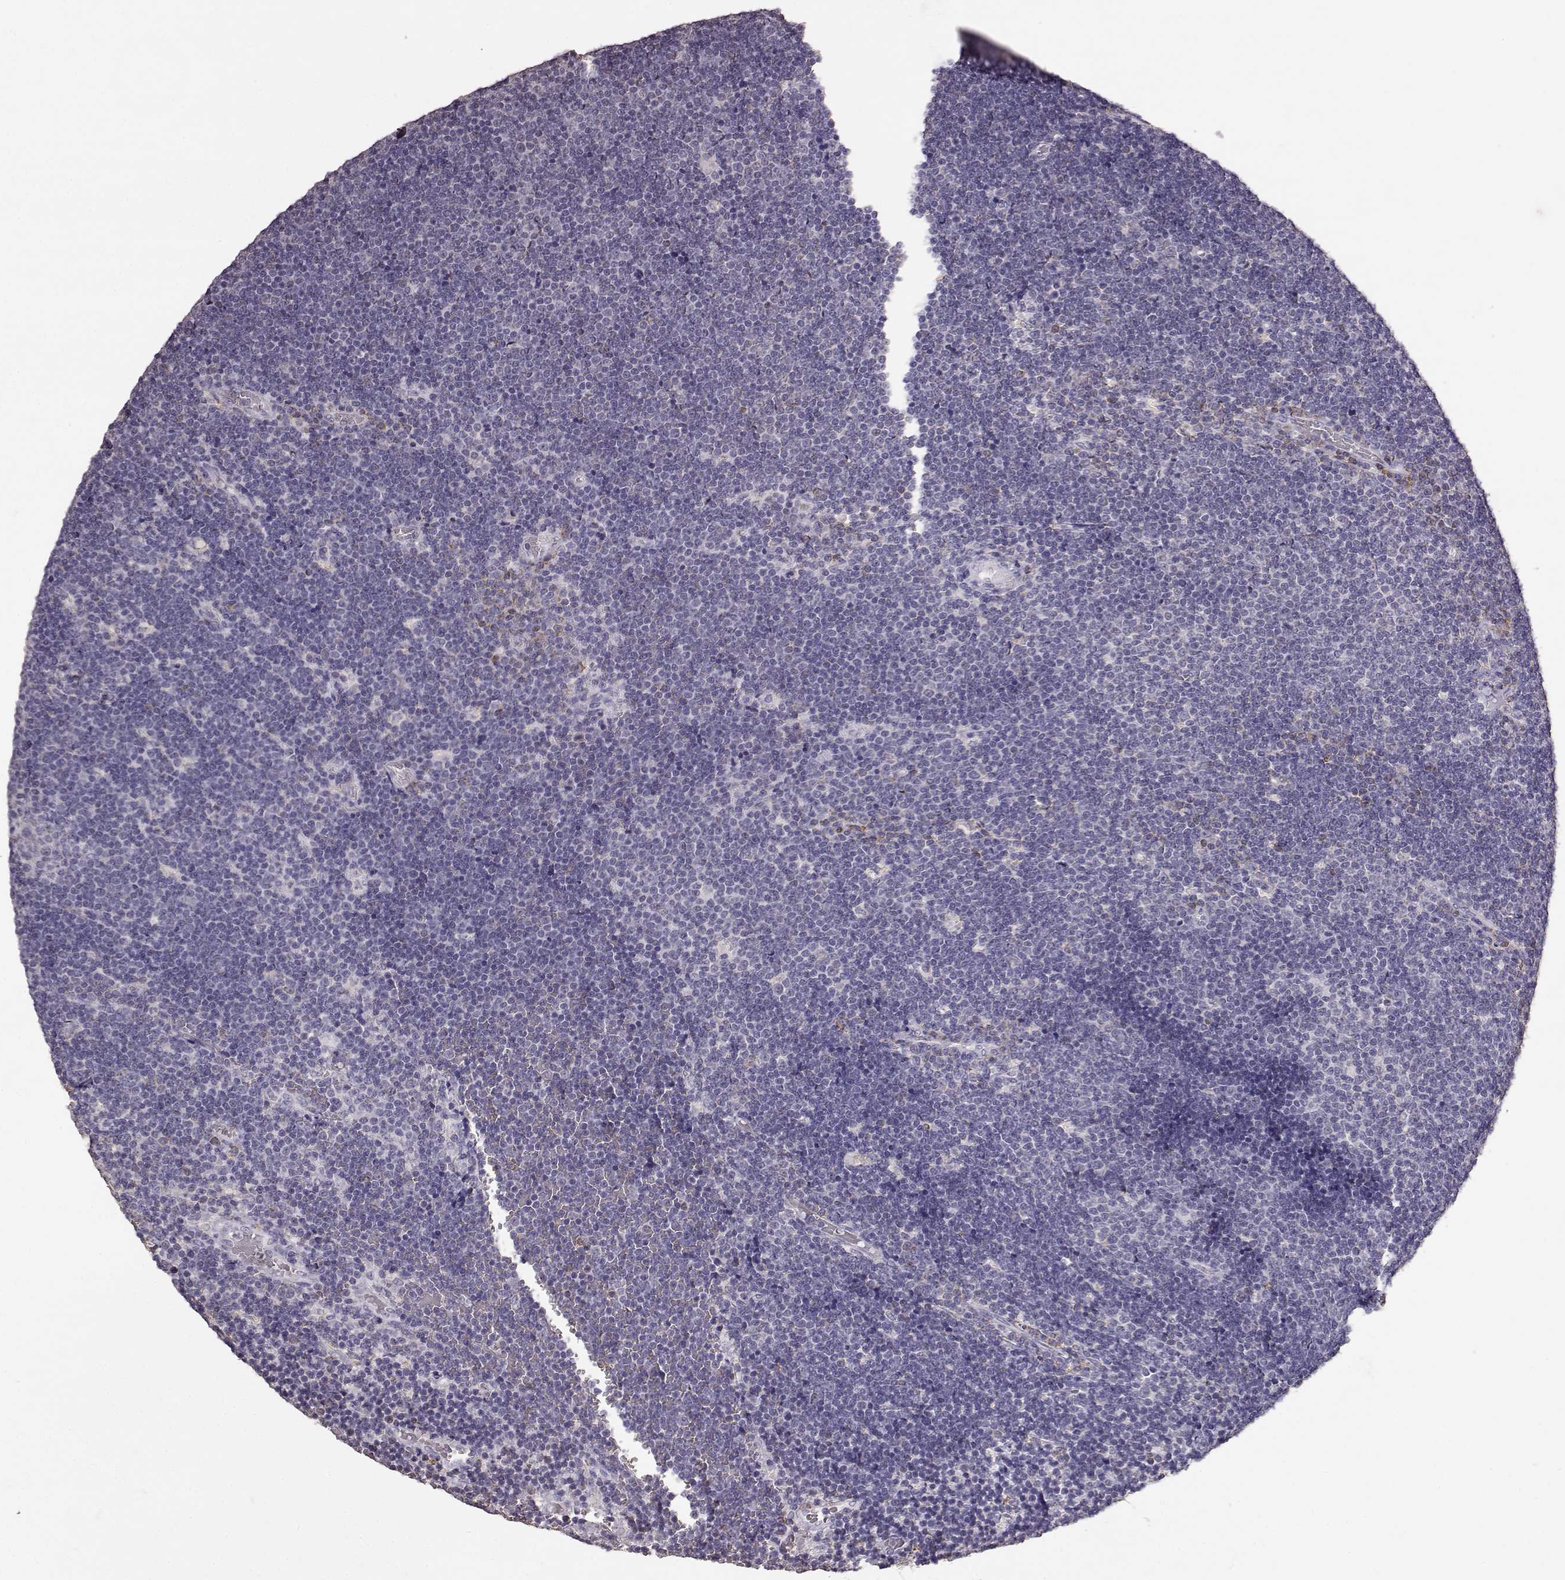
{"staining": {"intensity": "negative", "quantity": "none", "location": "none"}, "tissue": "lymphoma", "cell_type": "Tumor cells", "image_type": "cancer", "snomed": [{"axis": "morphology", "description": "Malignant lymphoma, non-Hodgkin's type, Low grade"}, {"axis": "topography", "description": "Brain"}], "caption": "A high-resolution photomicrograph shows immunohistochemistry staining of lymphoma, which exhibits no significant expression in tumor cells.", "gene": "GABRG3", "patient": {"sex": "female", "age": 66}}